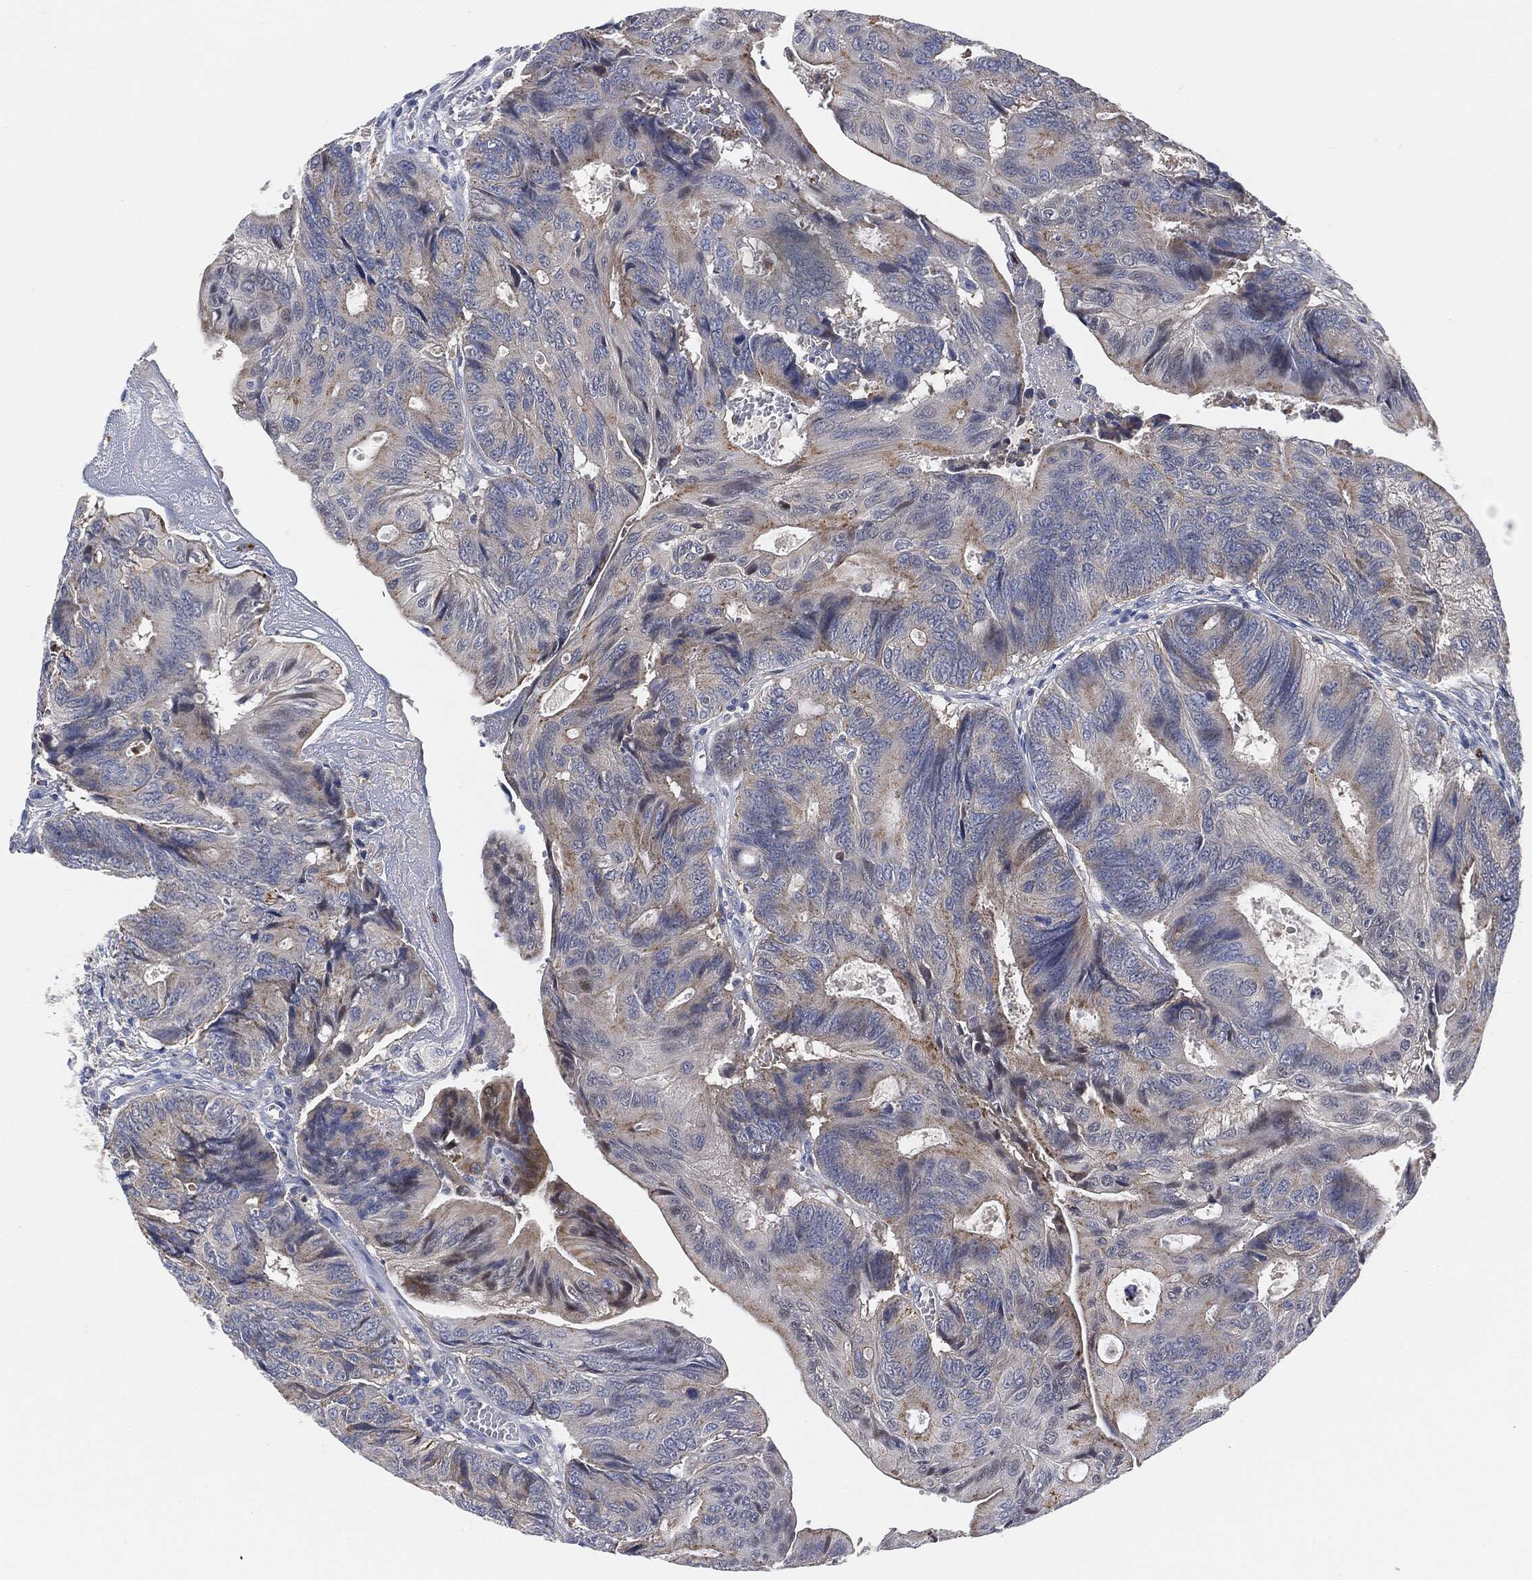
{"staining": {"intensity": "weak", "quantity": "25%-75%", "location": "cytoplasmic/membranous"}, "tissue": "colorectal cancer", "cell_type": "Tumor cells", "image_type": "cancer", "snomed": [{"axis": "morphology", "description": "Normal tissue, NOS"}, {"axis": "morphology", "description": "Adenocarcinoma, NOS"}, {"axis": "topography", "description": "Colon"}], "caption": "Protein analysis of colorectal adenocarcinoma tissue demonstrates weak cytoplasmic/membranous expression in about 25%-75% of tumor cells.", "gene": "VSIG4", "patient": {"sex": "male", "age": 65}}